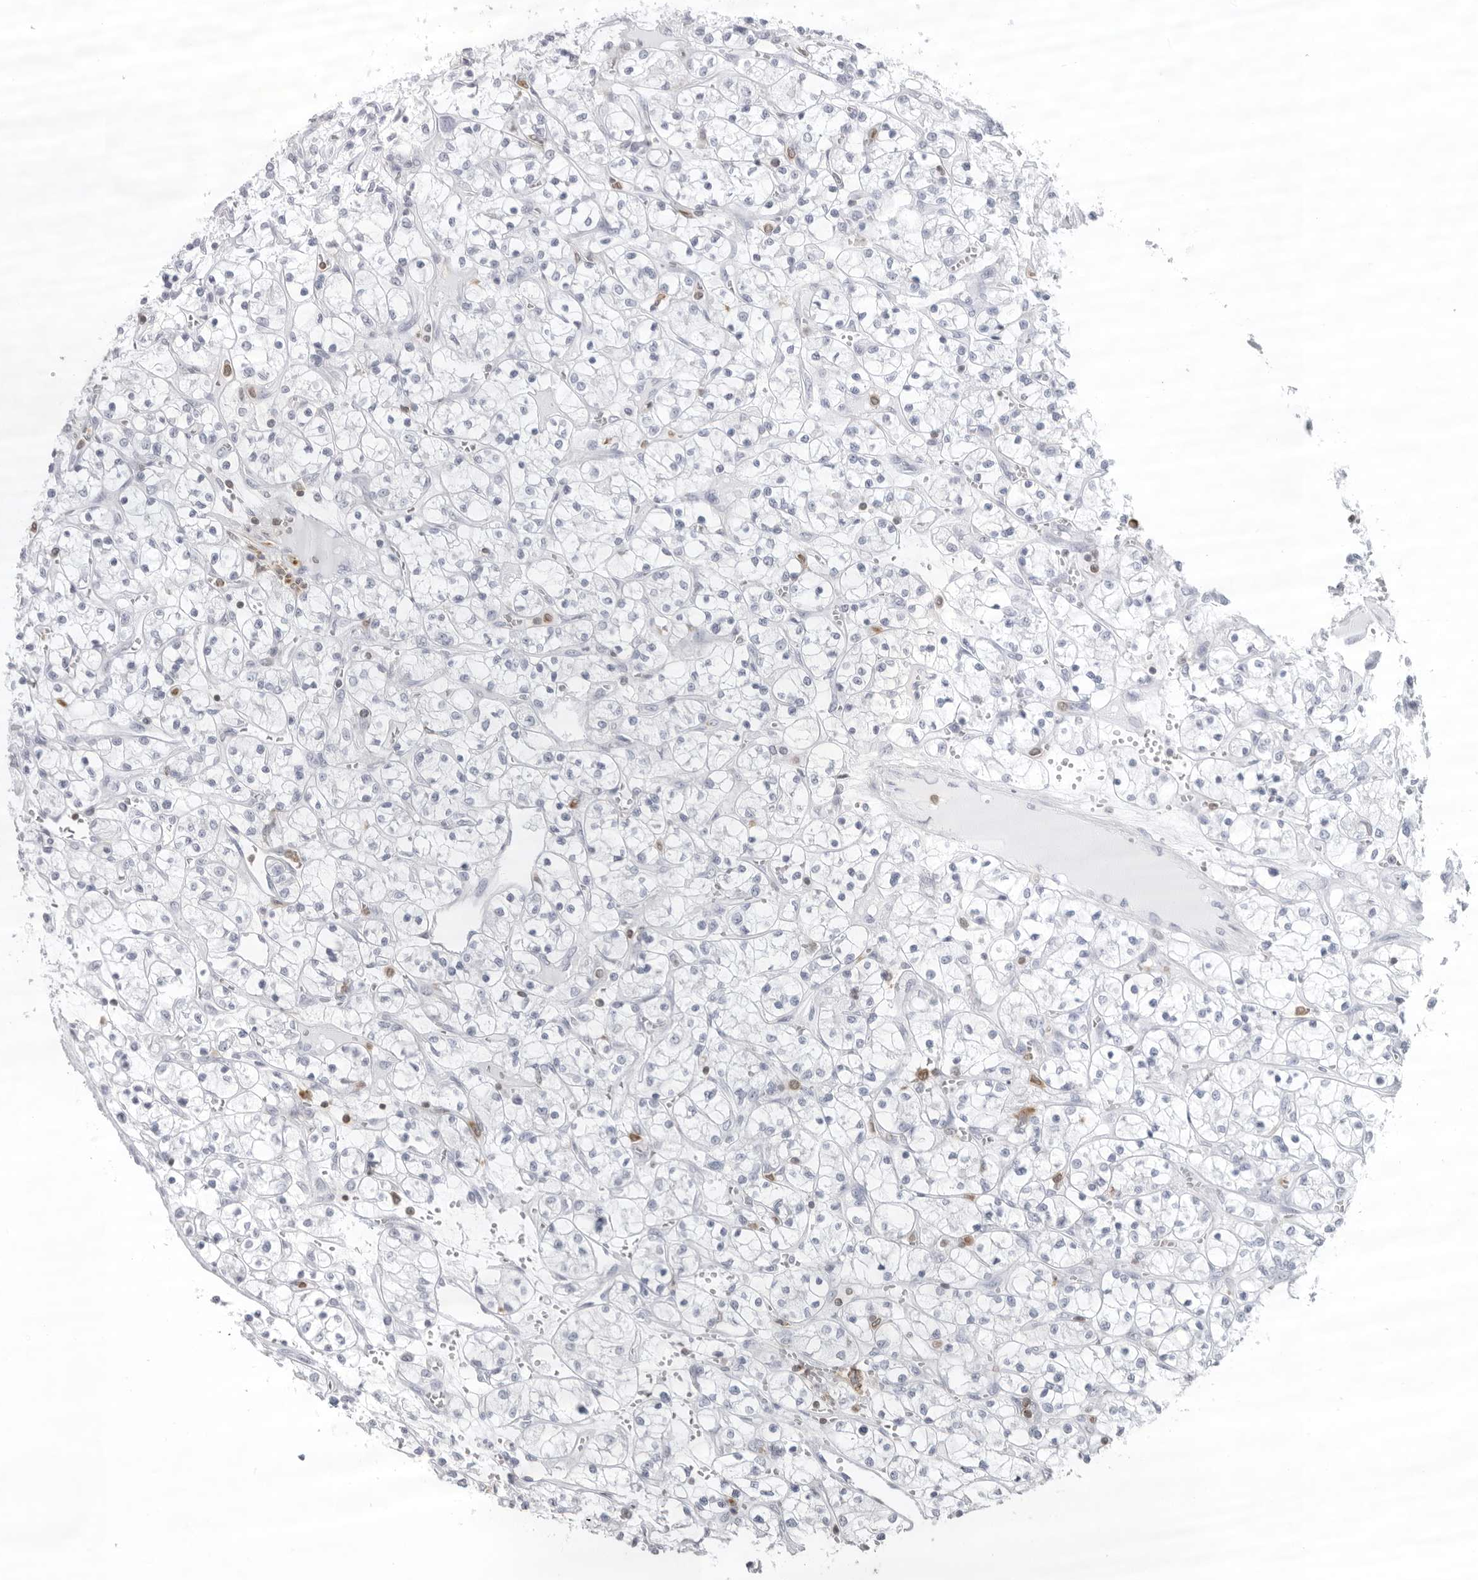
{"staining": {"intensity": "negative", "quantity": "none", "location": "none"}, "tissue": "renal cancer", "cell_type": "Tumor cells", "image_type": "cancer", "snomed": [{"axis": "morphology", "description": "Adenocarcinoma, NOS"}, {"axis": "topography", "description": "Kidney"}], "caption": "Human renal adenocarcinoma stained for a protein using immunohistochemistry shows no positivity in tumor cells.", "gene": "FMNL1", "patient": {"sex": "female", "age": 69}}